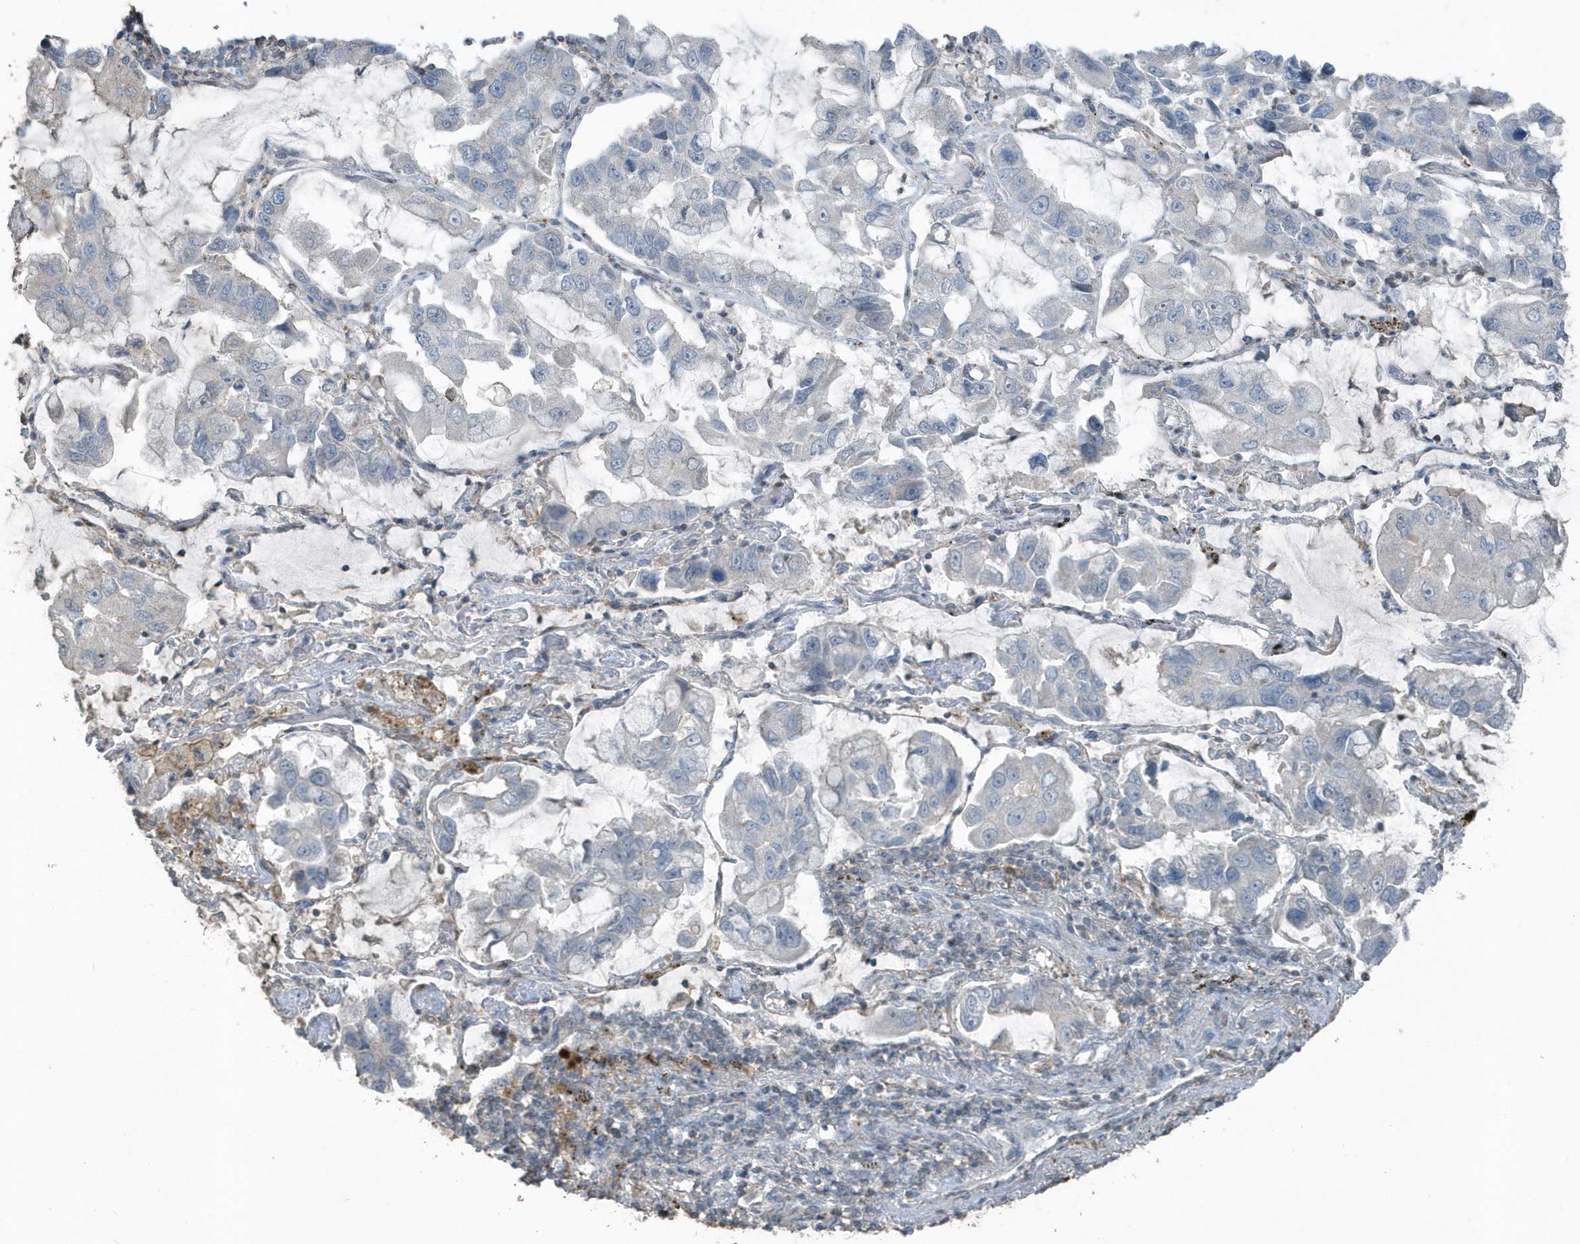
{"staining": {"intensity": "negative", "quantity": "none", "location": "none"}, "tissue": "lung cancer", "cell_type": "Tumor cells", "image_type": "cancer", "snomed": [{"axis": "morphology", "description": "Adenocarcinoma, NOS"}, {"axis": "topography", "description": "Lung"}], "caption": "This is a image of immunohistochemistry staining of adenocarcinoma (lung), which shows no expression in tumor cells. (DAB (3,3'-diaminobenzidine) immunohistochemistry (IHC) with hematoxylin counter stain).", "gene": "ACTC1", "patient": {"sex": "male", "age": 64}}